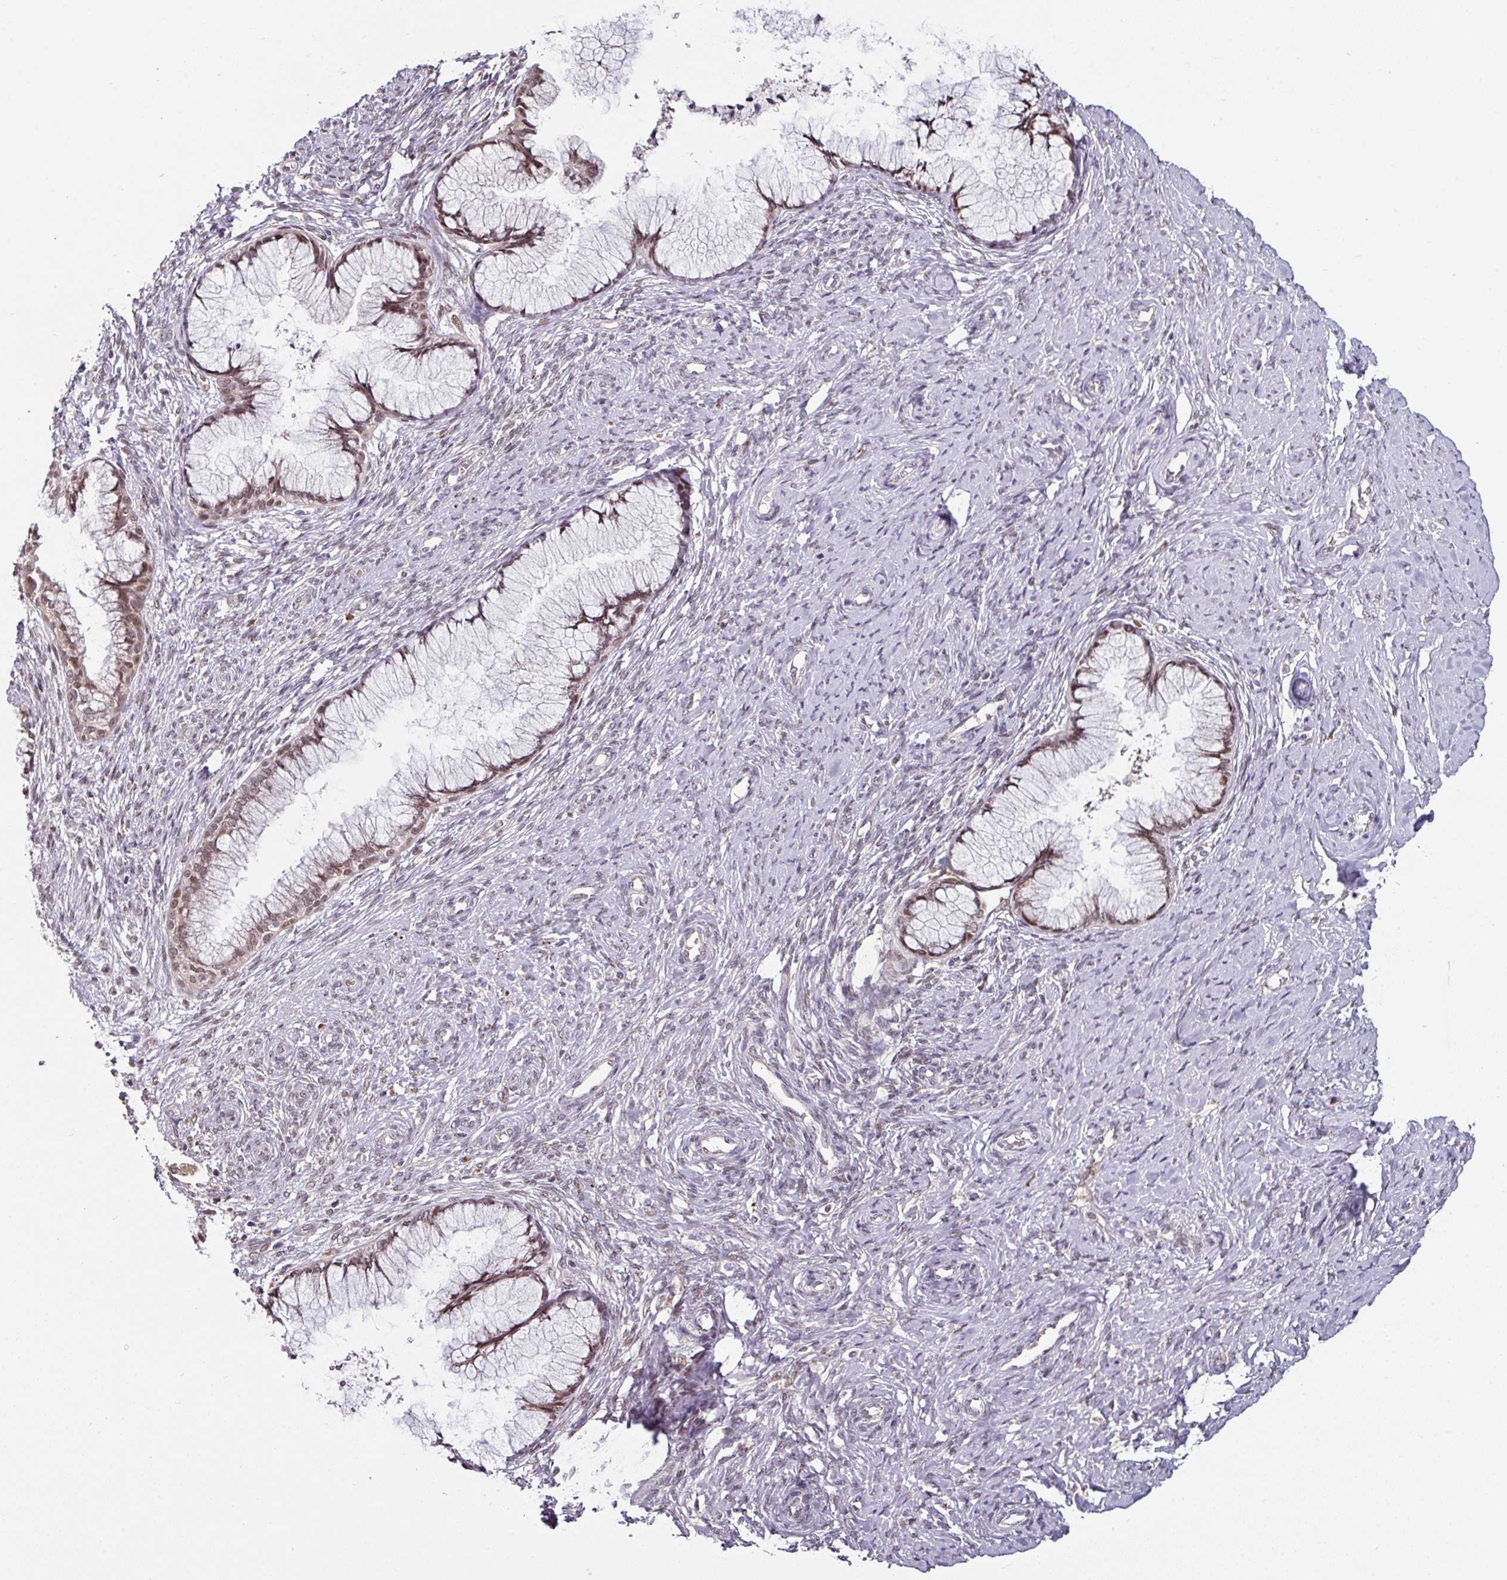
{"staining": {"intensity": "weak", "quantity": ">75%", "location": "nuclear"}, "tissue": "cervical cancer", "cell_type": "Tumor cells", "image_type": "cancer", "snomed": [{"axis": "morphology", "description": "Squamous cell carcinoma, NOS"}, {"axis": "topography", "description": "Cervix"}], "caption": "A low amount of weak nuclear expression is identified in approximately >75% of tumor cells in squamous cell carcinoma (cervical) tissue. (DAB IHC with brightfield microscopy, high magnification).", "gene": "SWSAP1", "patient": {"sex": "female", "age": 63}}